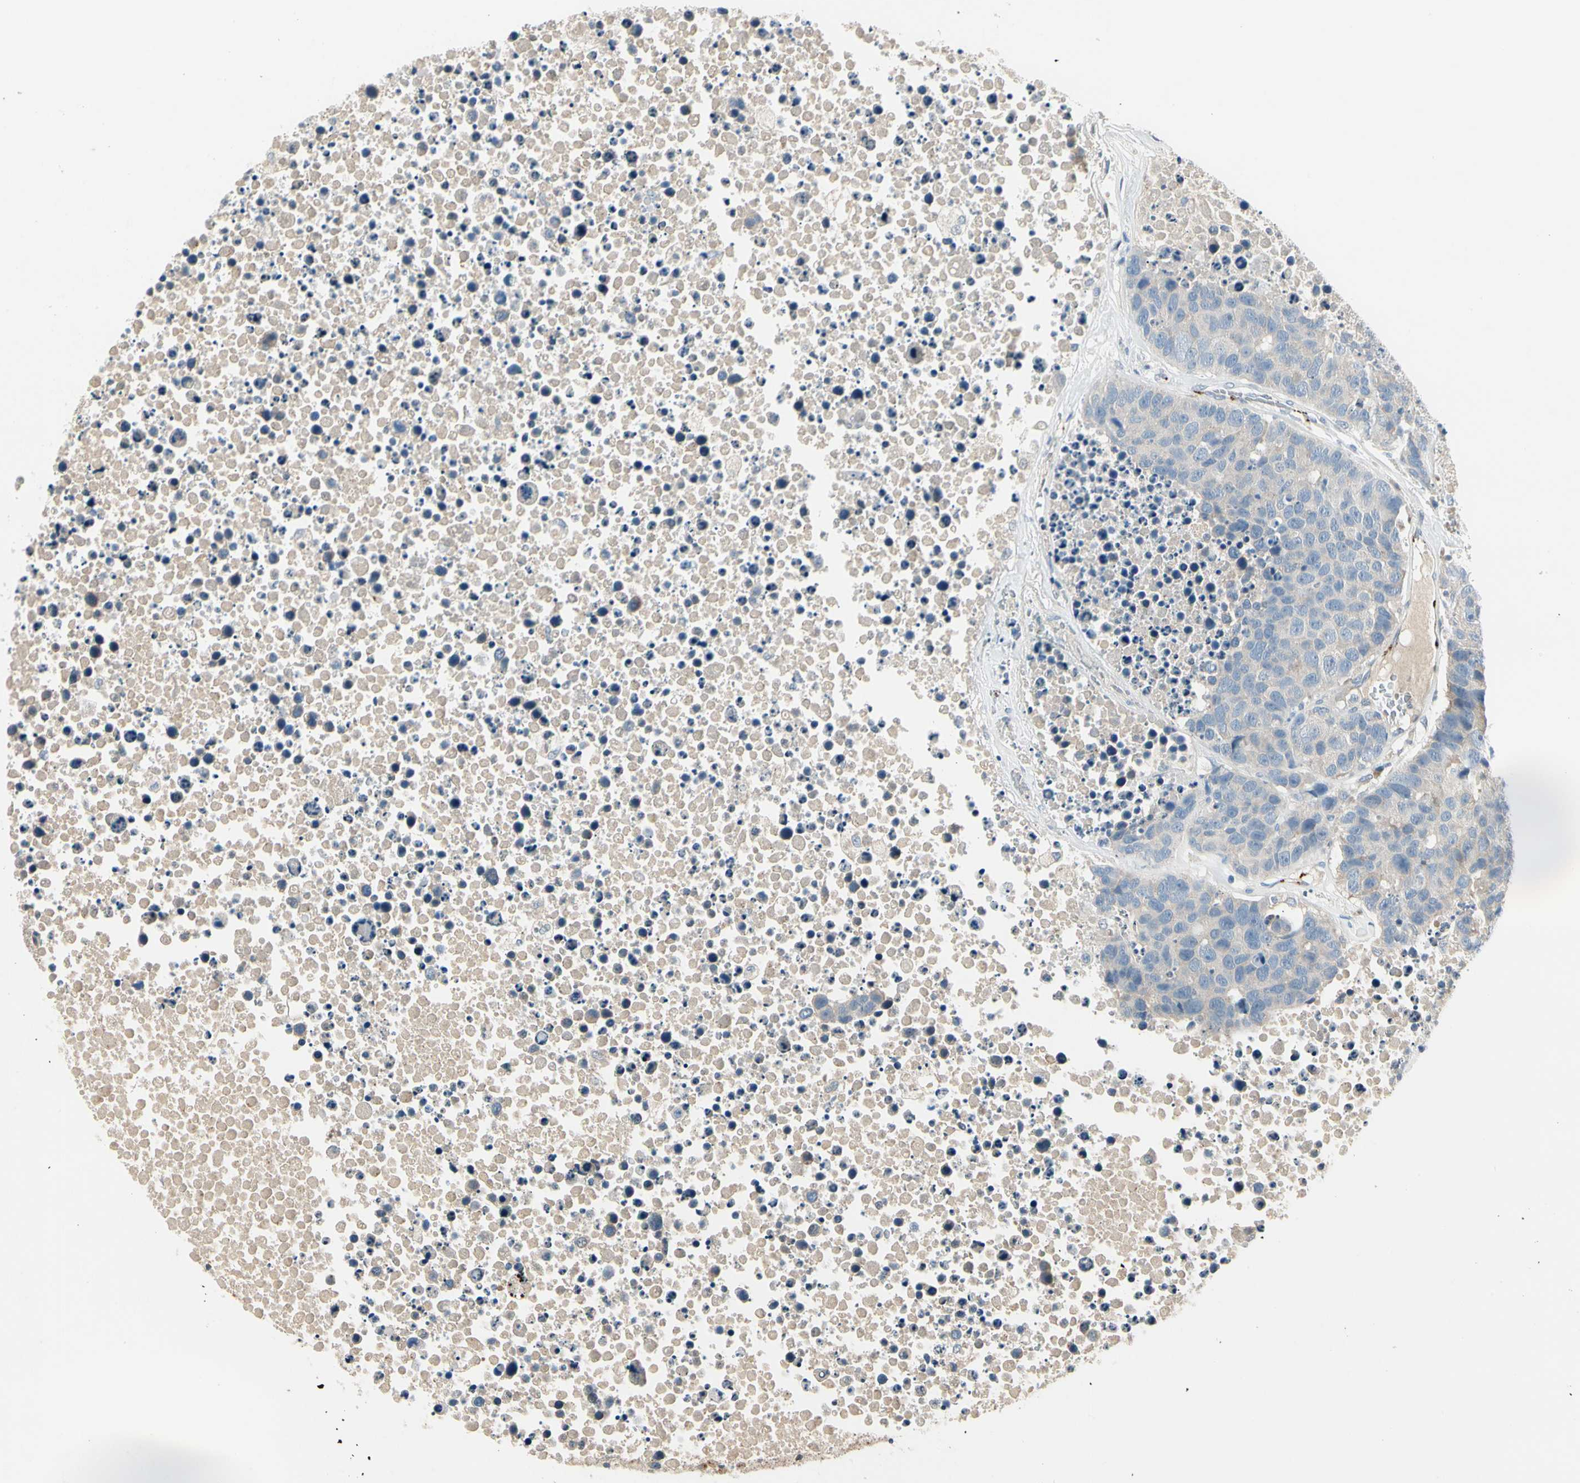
{"staining": {"intensity": "weak", "quantity": "<25%", "location": "cytoplasmic/membranous"}, "tissue": "carcinoid", "cell_type": "Tumor cells", "image_type": "cancer", "snomed": [{"axis": "morphology", "description": "Carcinoid, malignant, NOS"}, {"axis": "topography", "description": "Lung"}], "caption": "DAB immunohistochemical staining of human carcinoid shows no significant expression in tumor cells.", "gene": "MANSC1", "patient": {"sex": "male", "age": 60}}